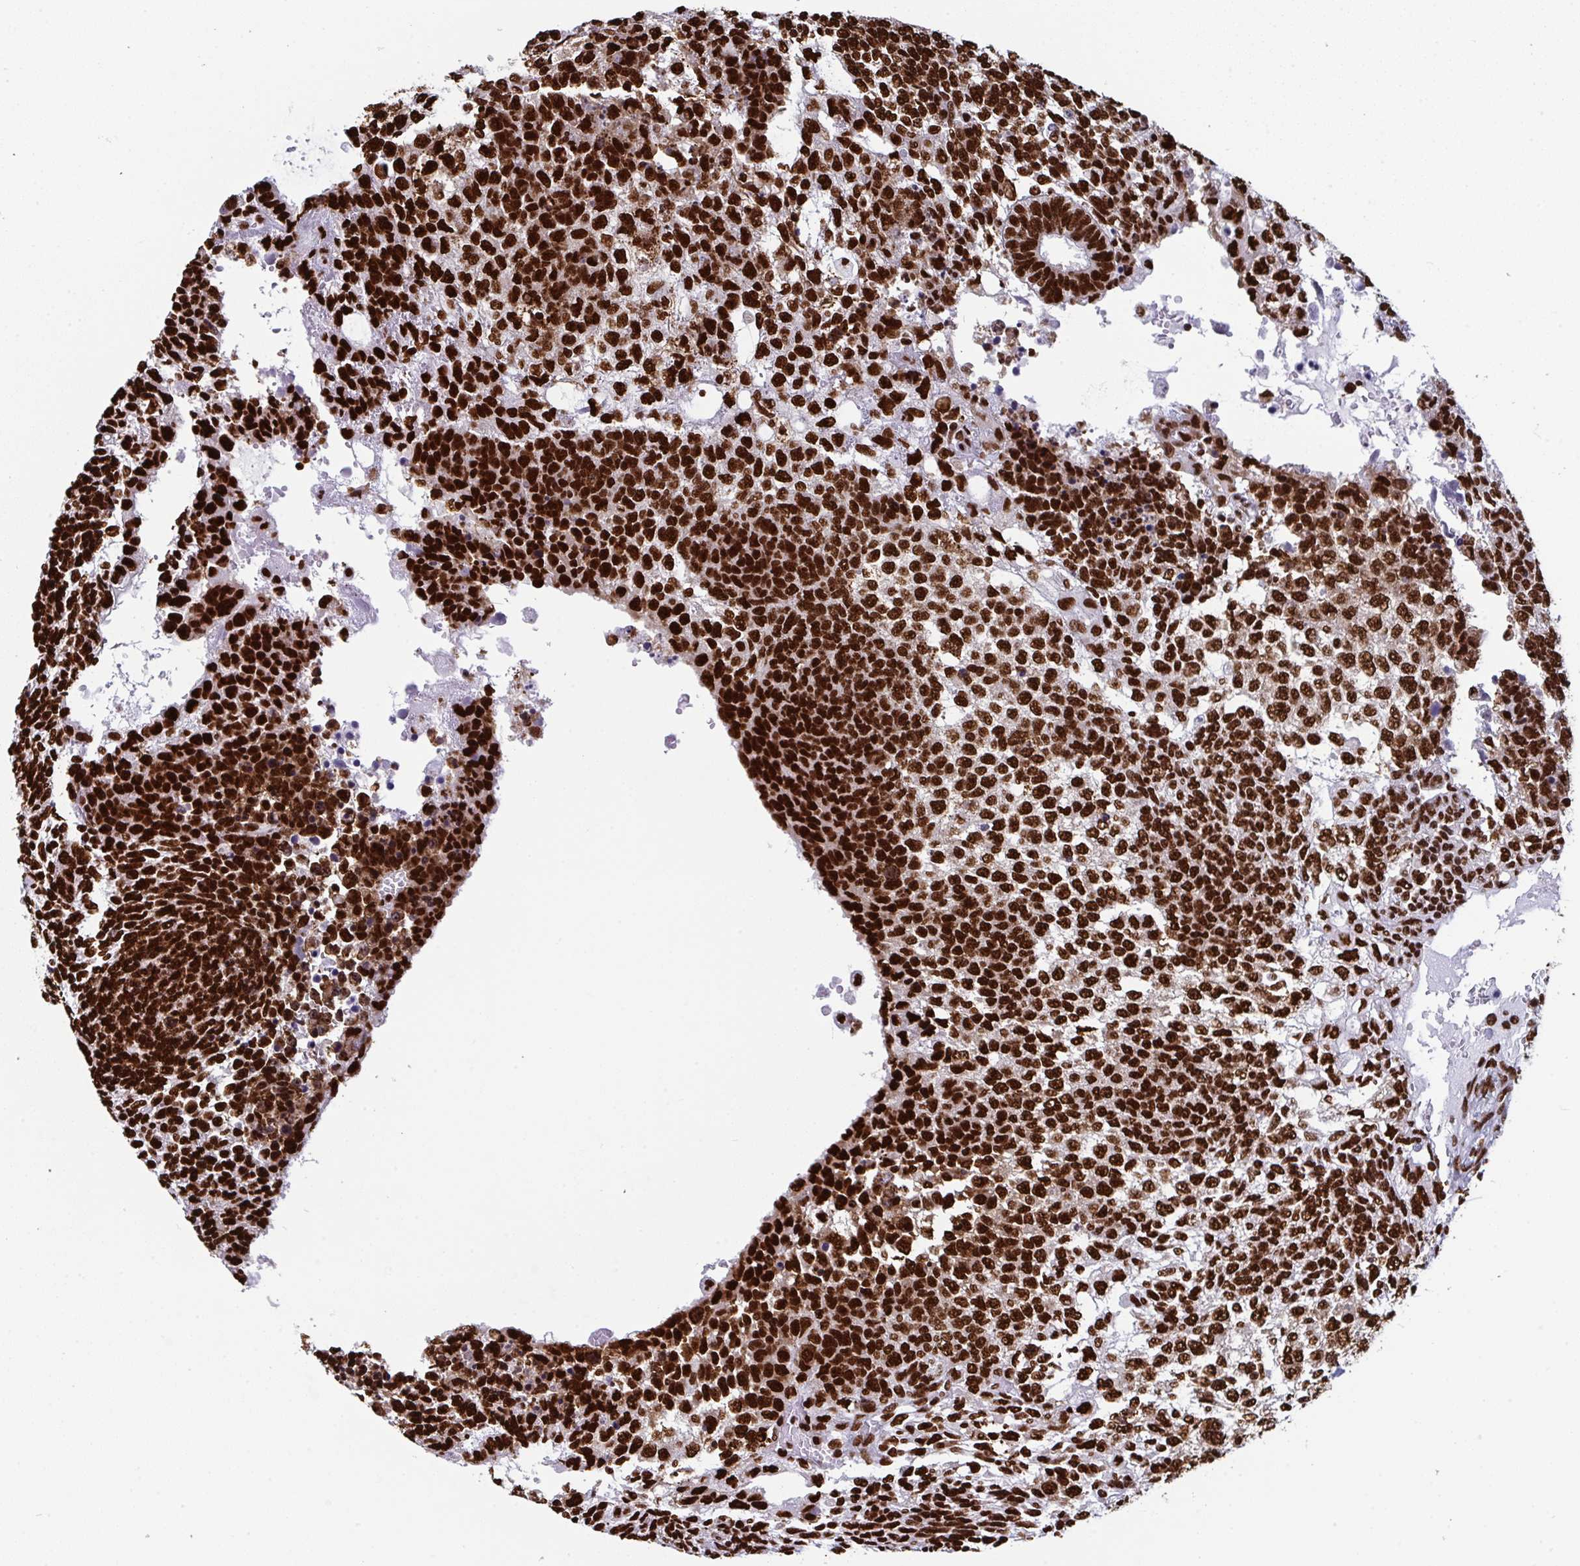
{"staining": {"intensity": "strong", "quantity": ">75%", "location": "nuclear"}, "tissue": "testis cancer", "cell_type": "Tumor cells", "image_type": "cancer", "snomed": [{"axis": "morphology", "description": "Carcinoma, Embryonal, NOS"}, {"axis": "topography", "description": "Testis"}], "caption": "Immunohistochemical staining of testis cancer displays strong nuclear protein positivity in approximately >75% of tumor cells.", "gene": "GAR1", "patient": {"sex": "male", "age": 23}}